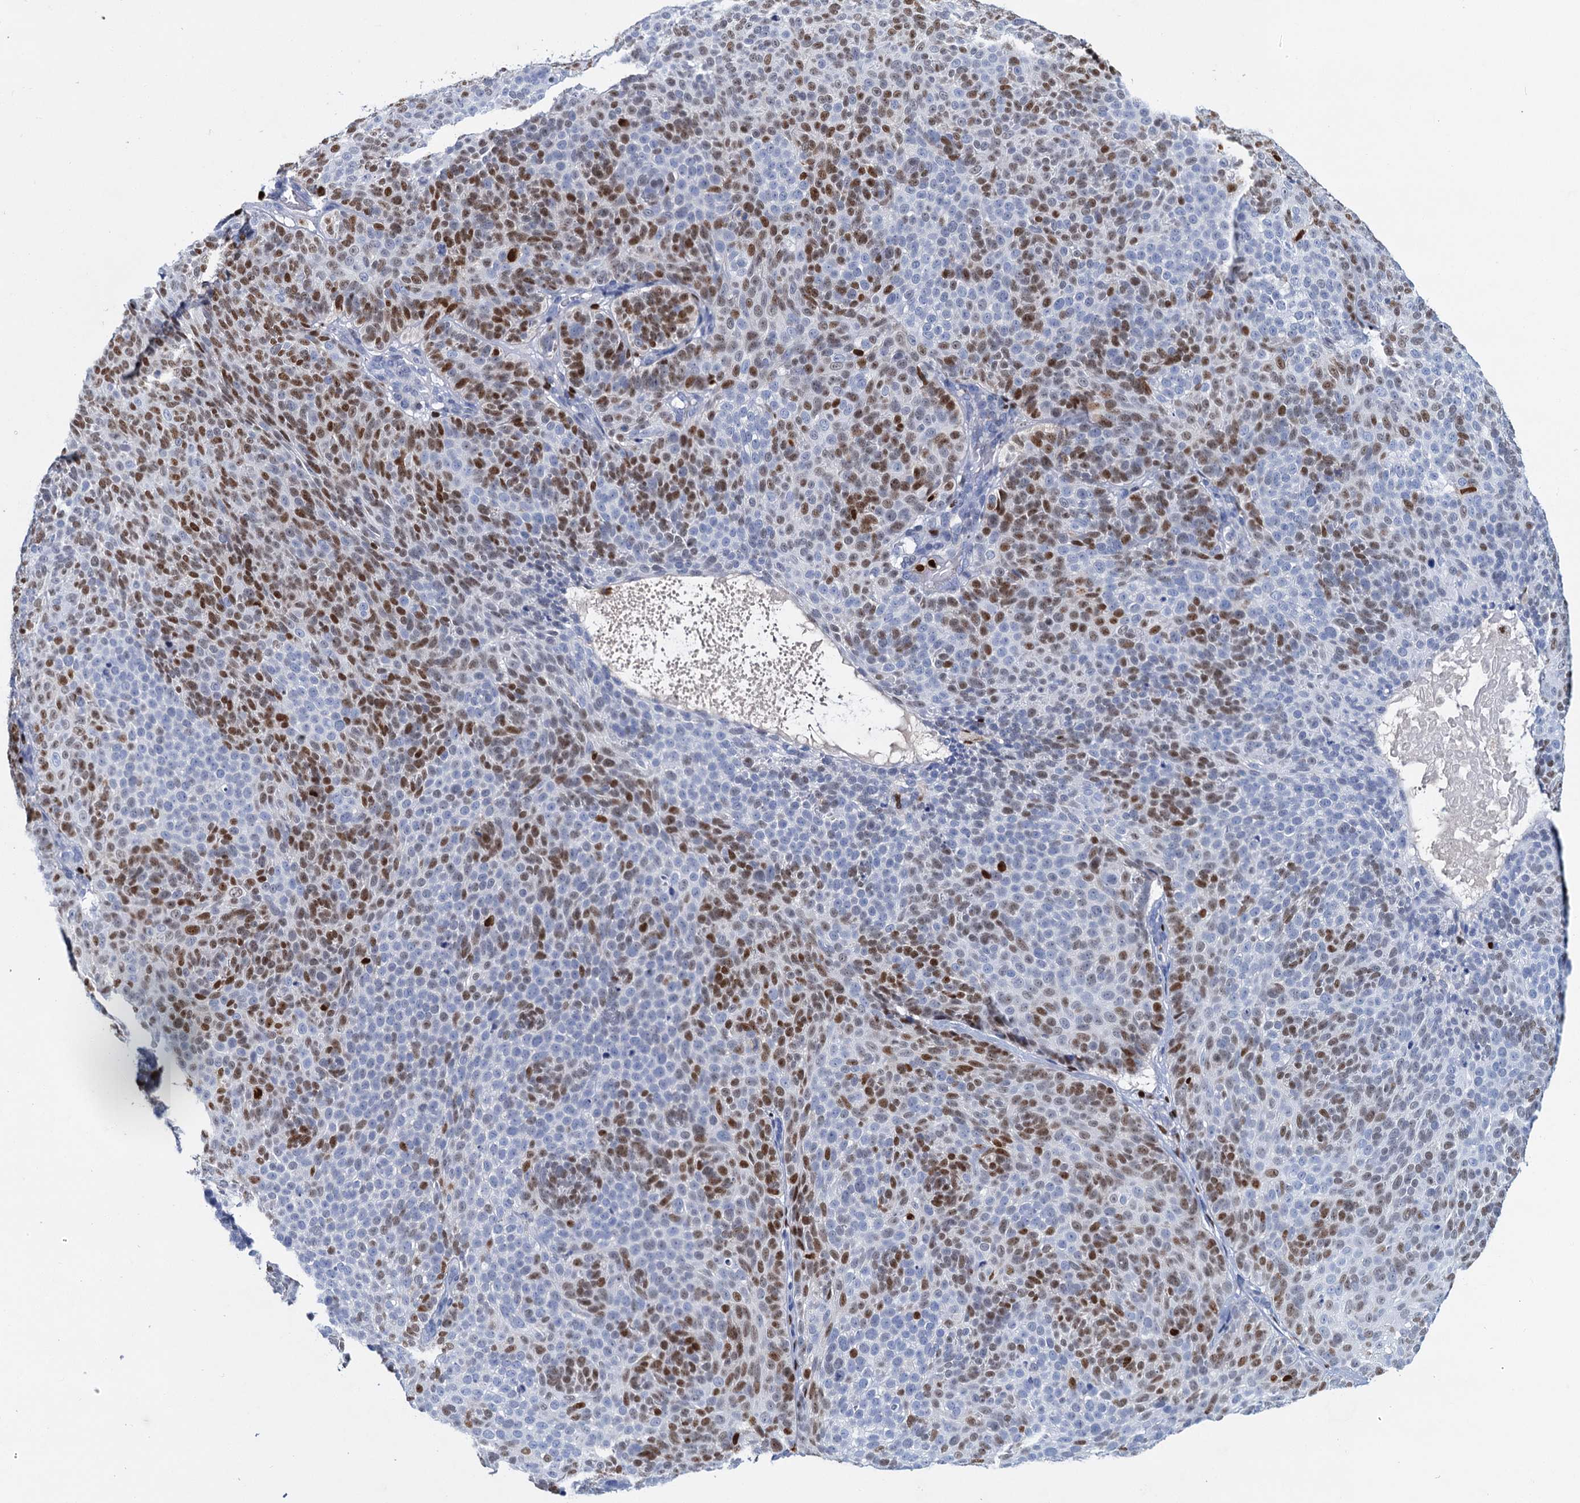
{"staining": {"intensity": "strong", "quantity": "25%-75%", "location": "nuclear"}, "tissue": "skin cancer", "cell_type": "Tumor cells", "image_type": "cancer", "snomed": [{"axis": "morphology", "description": "Basal cell carcinoma"}, {"axis": "topography", "description": "Skin"}], "caption": "Human basal cell carcinoma (skin) stained for a protein (brown) exhibits strong nuclear positive staining in about 25%-75% of tumor cells.", "gene": "CELF2", "patient": {"sex": "male", "age": 85}}